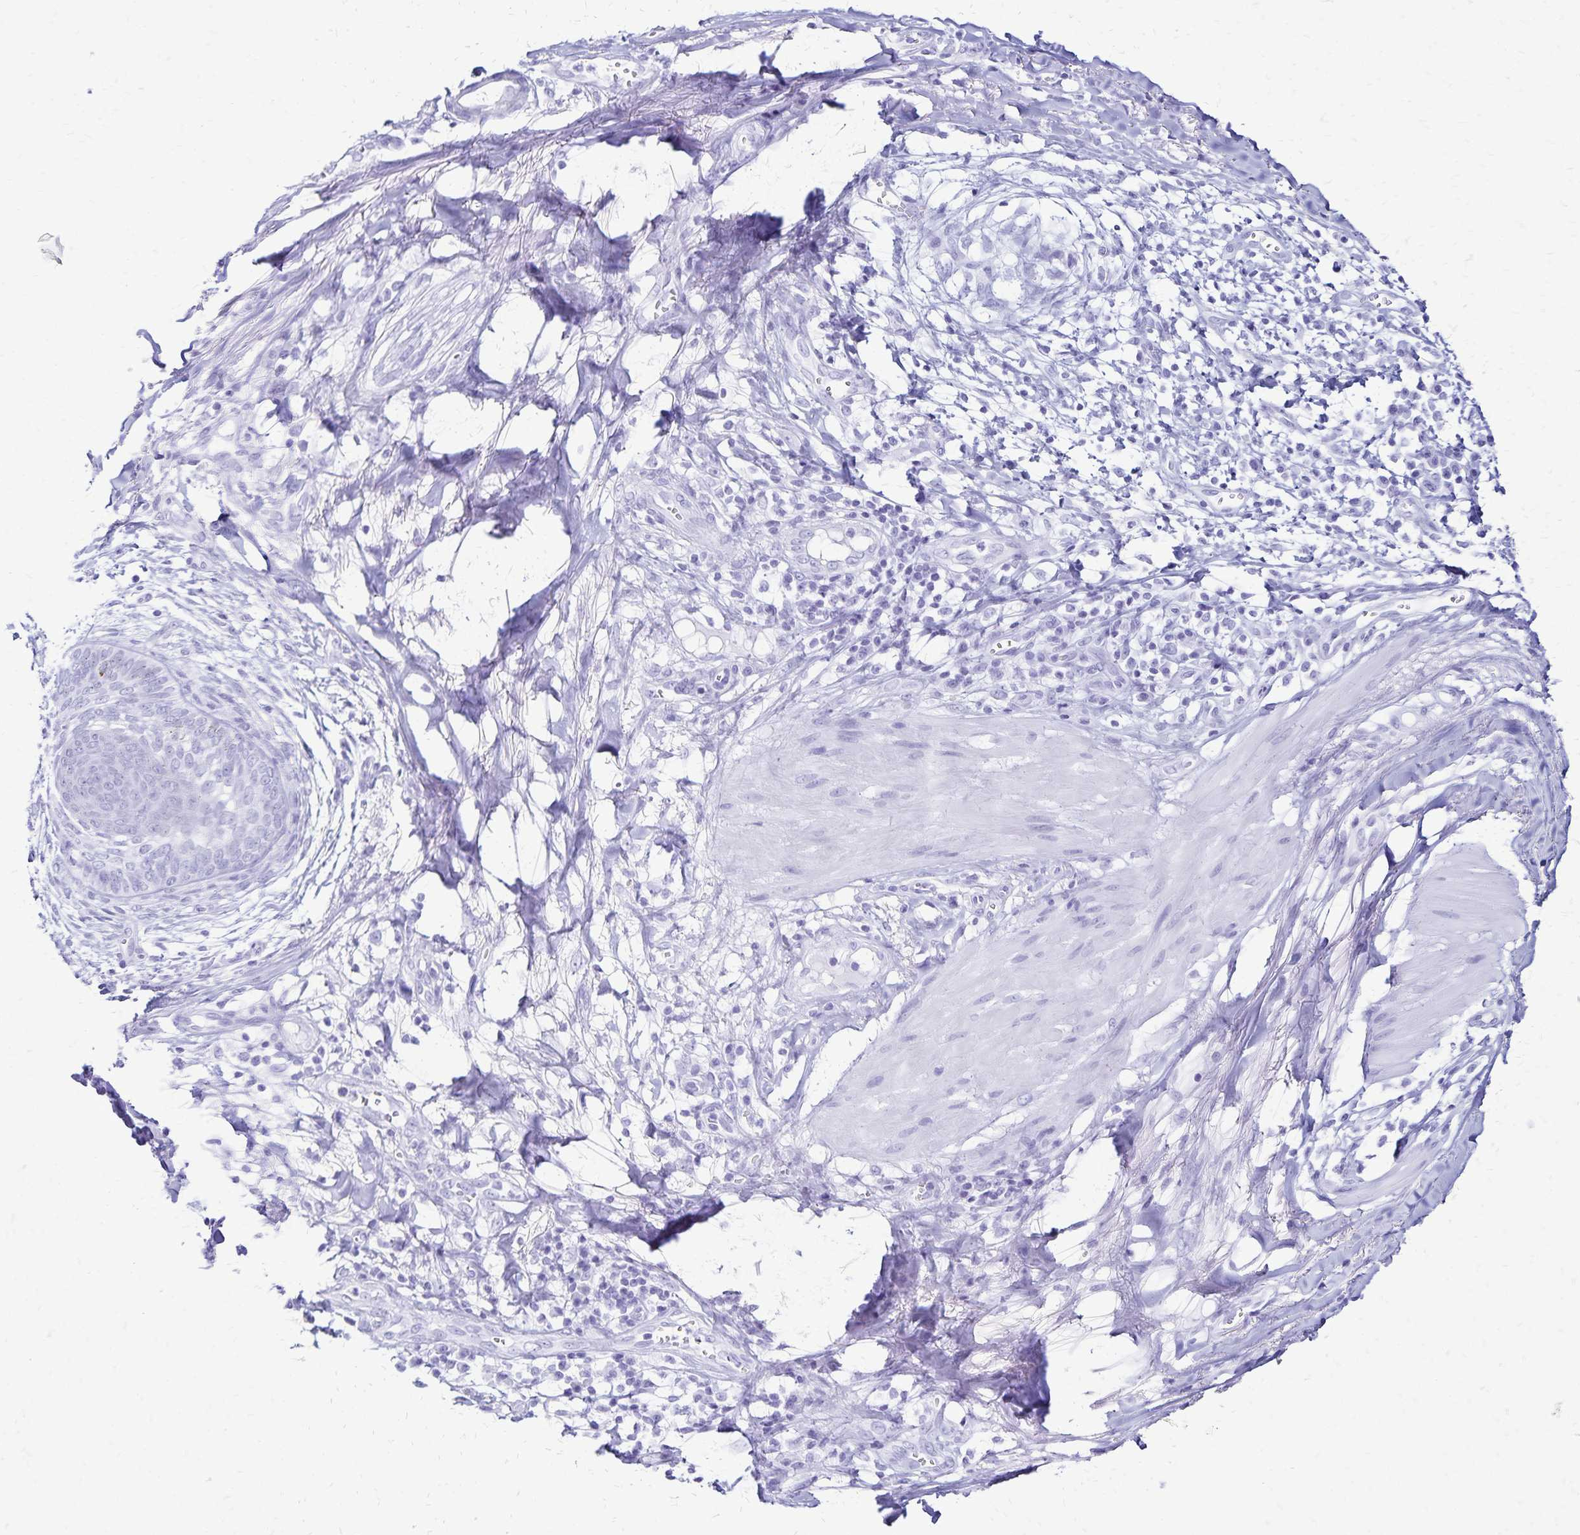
{"staining": {"intensity": "negative", "quantity": "none", "location": "none"}, "tissue": "melanoma", "cell_type": "Tumor cells", "image_type": "cancer", "snomed": [{"axis": "morphology", "description": "Malignant melanoma, NOS"}, {"axis": "topography", "description": "Skin"}], "caption": "DAB immunohistochemical staining of melanoma displays no significant positivity in tumor cells.", "gene": "LIN28B", "patient": {"sex": "male", "age": 51}}